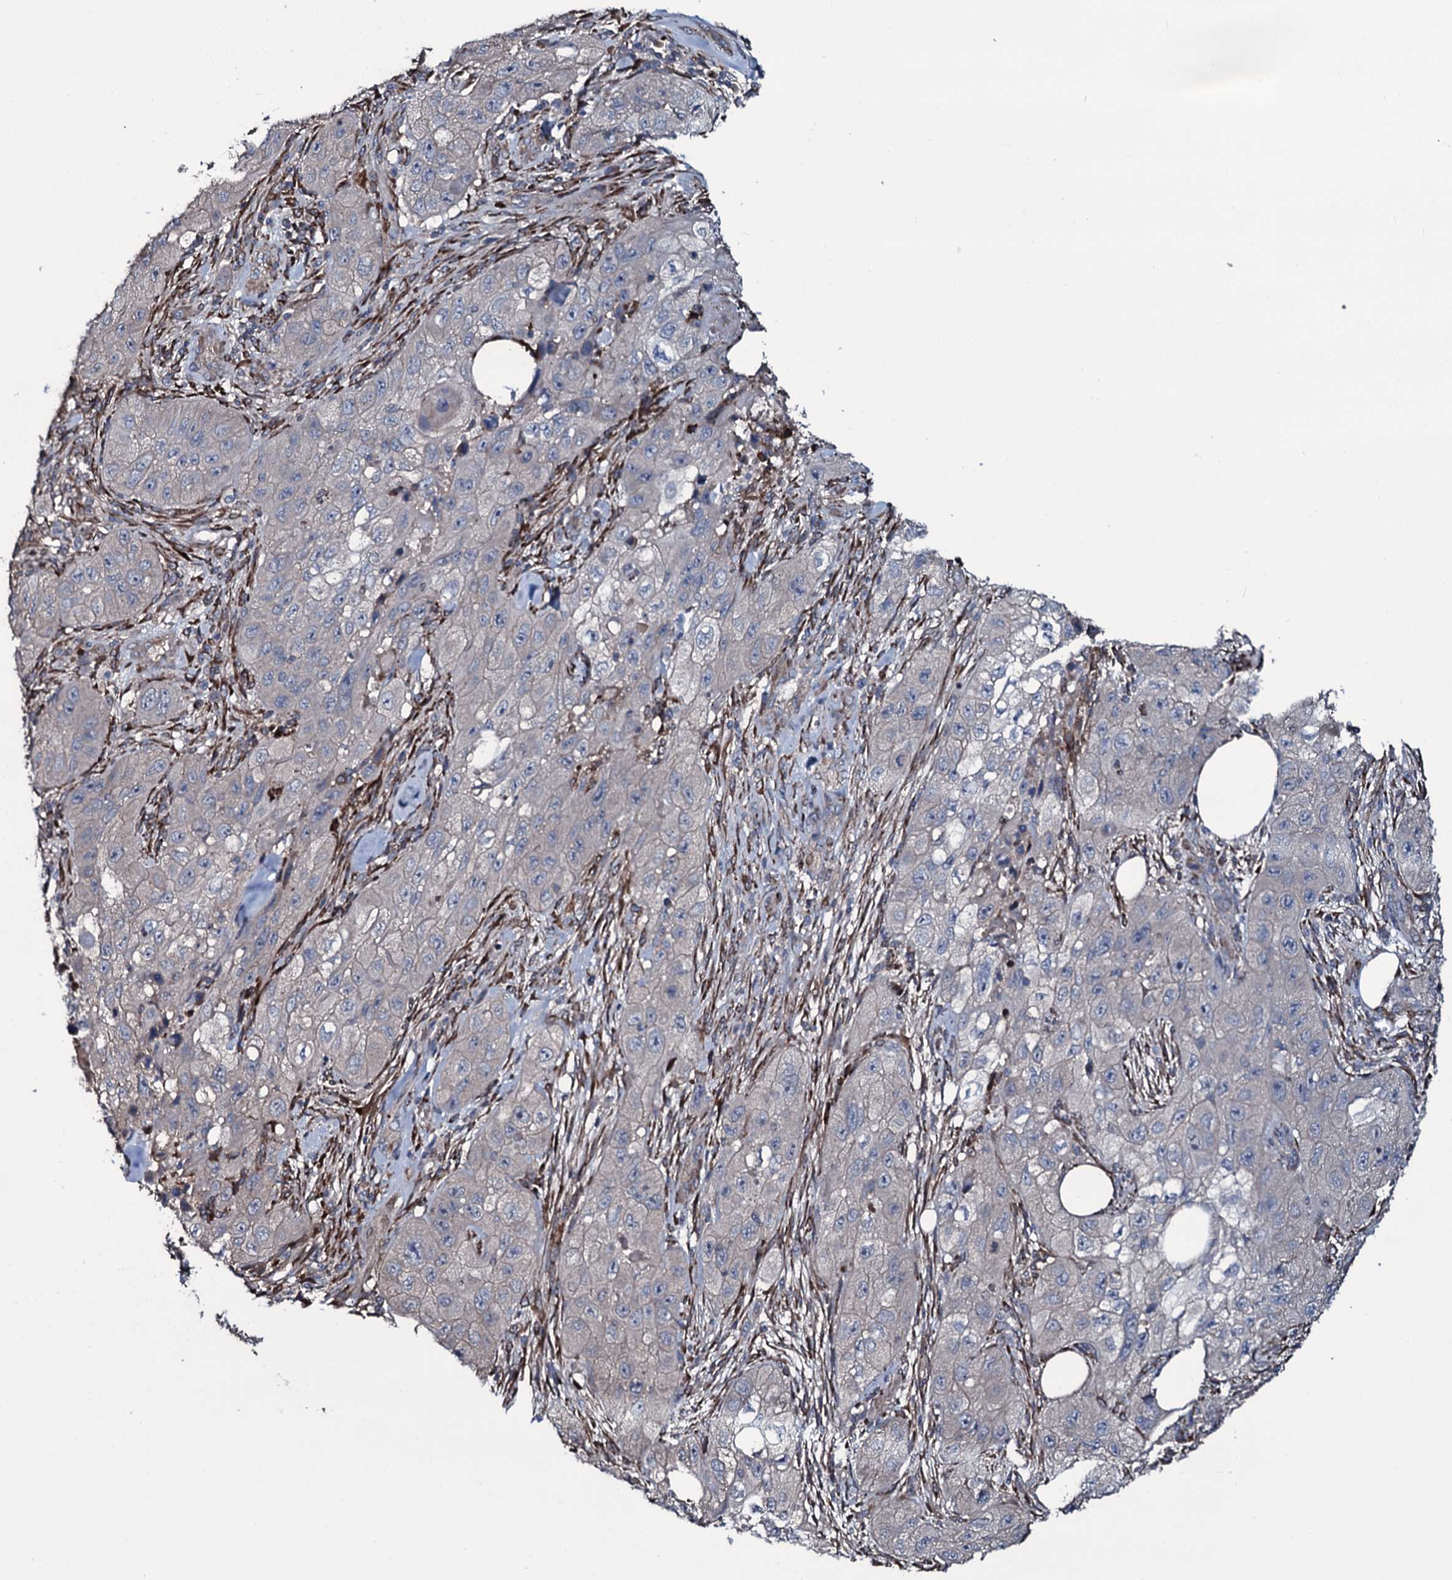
{"staining": {"intensity": "negative", "quantity": "none", "location": "none"}, "tissue": "skin cancer", "cell_type": "Tumor cells", "image_type": "cancer", "snomed": [{"axis": "morphology", "description": "Squamous cell carcinoma, NOS"}, {"axis": "topography", "description": "Skin"}, {"axis": "topography", "description": "Subcutis"}], "caption": "An image of human skin squamous cell carcinoma is negative for staining in tumor cells.", "gene": "WIPF3", "patient": {"sex": "male", "age": 73}}